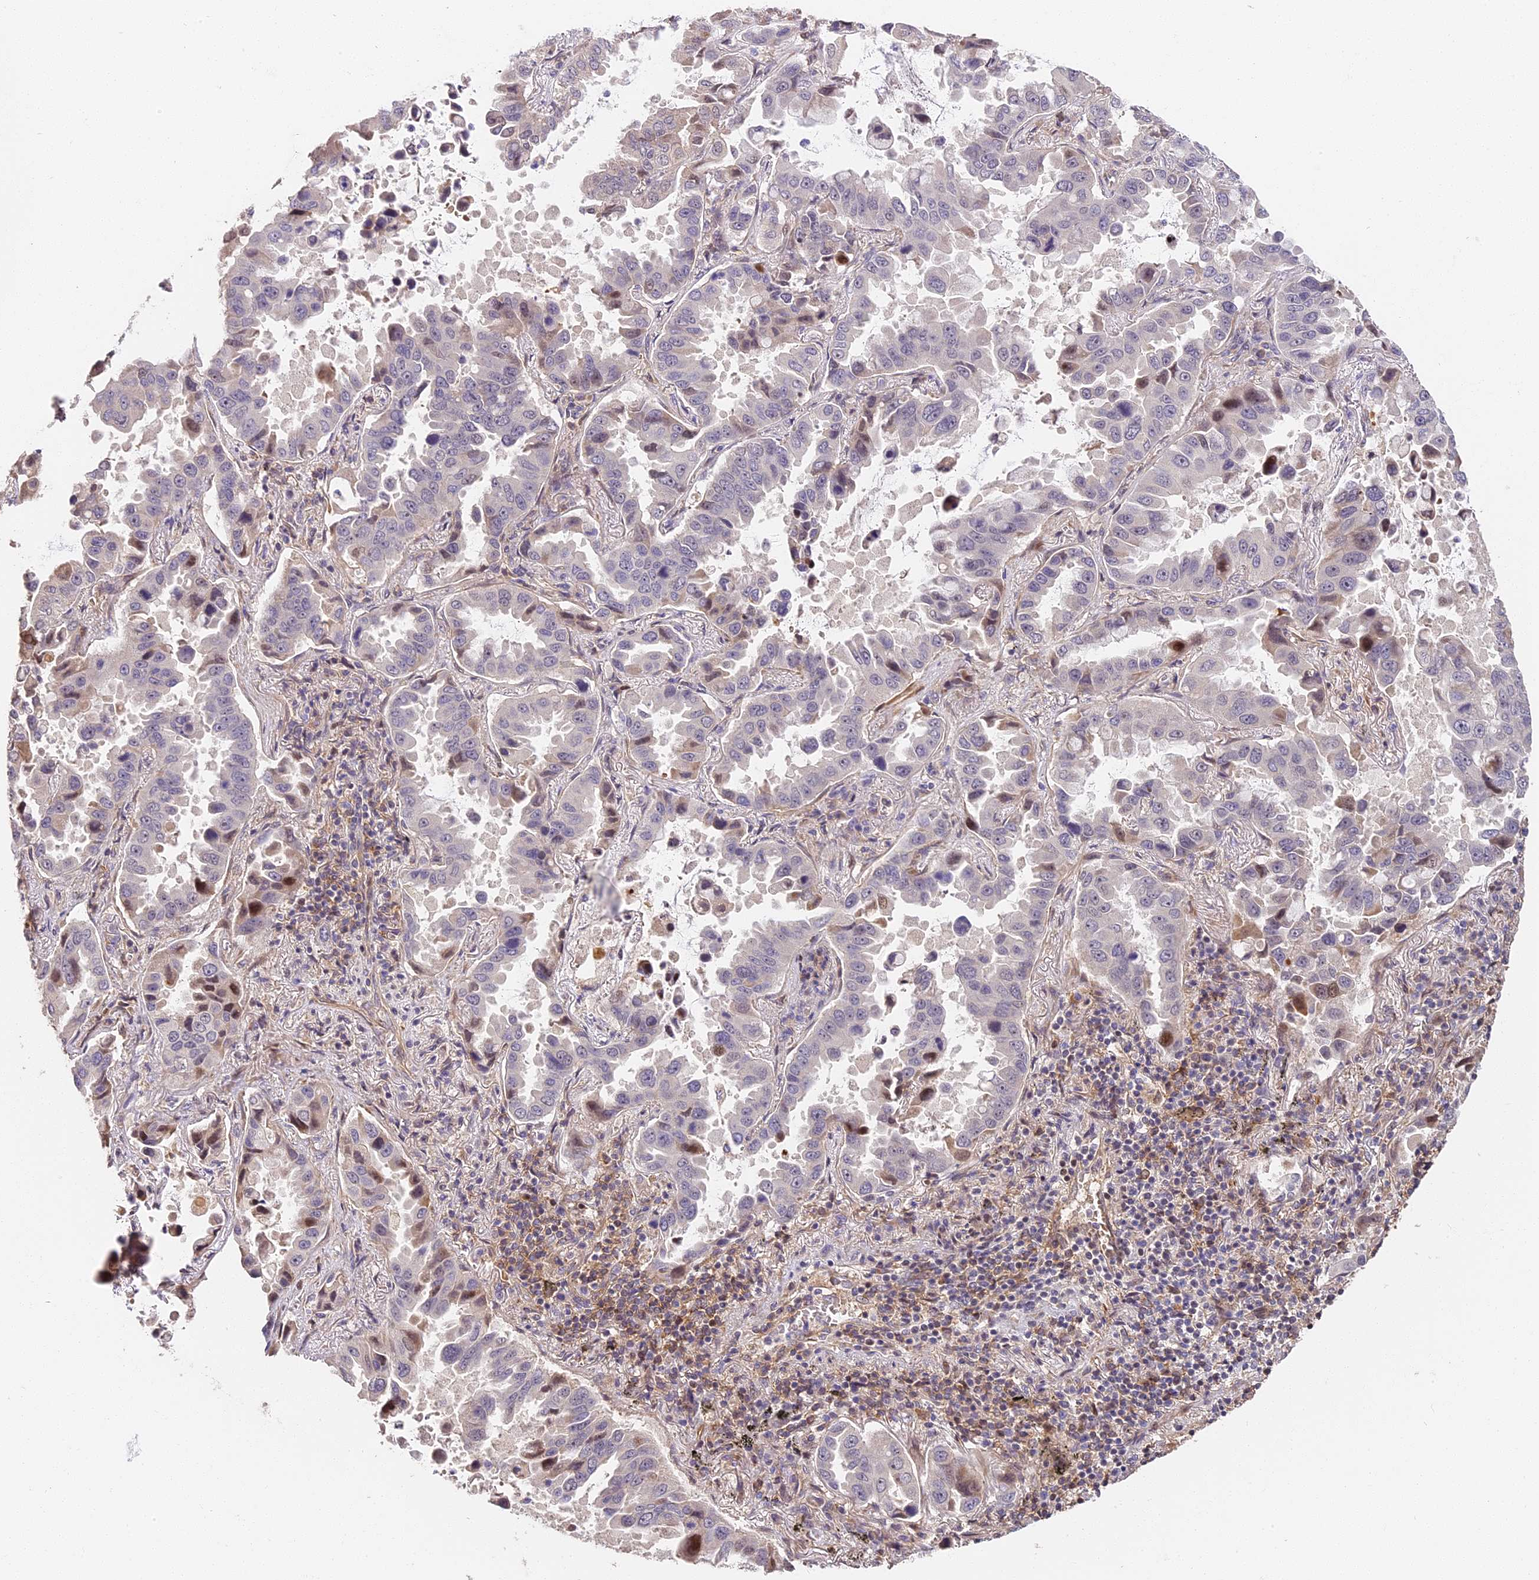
{"staining": {"intensity": "negative", "quantity": "none", "location": "none"}, "tissue": "lung cancer", "cell_type": "Tumor cells", "image_type": "cancer", "snomed": [{"axis": "morphology", "description": "Adenocarcinoma, NOS"}, {"axis": "topography", "description": "Lung"}], "caption": "An immunohistochemistry photomicrograph of lung cancer (adenocarcinoma) is shown. There is no staining in tumor cells of lung cancer (adenocarcinoma). (Immunohistochemistry (ihc), brightfield microscopy, high magnification).", "gene": "ARHGAP17", "patient": {"sex": "male", "age": 64}}